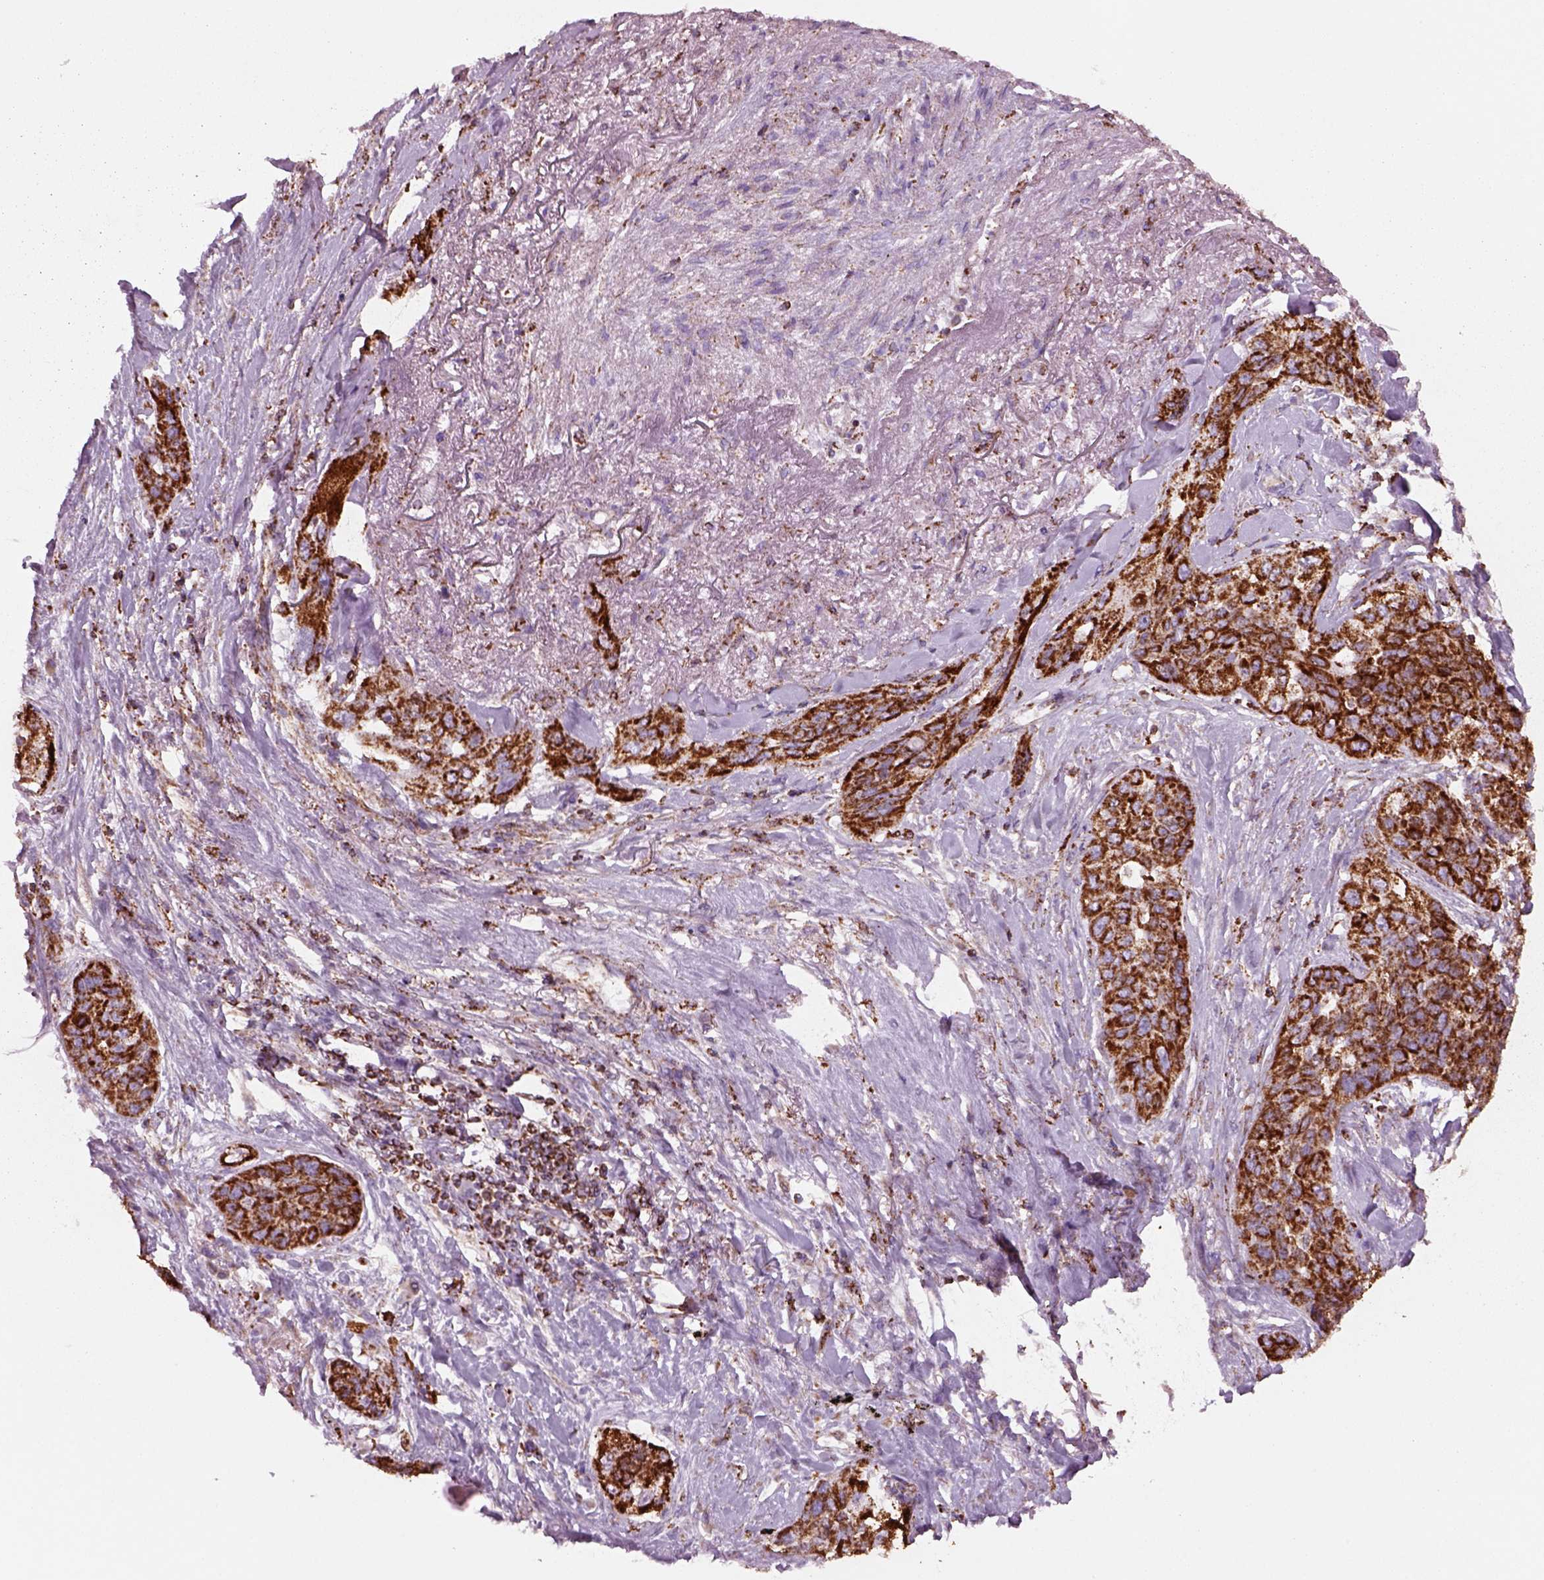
{"staining": {"intensity": "strong", "quantity": ">75%", "location": "cytoplasmic/membranous"}, "tissue": "lung cancer", "cell_type": "Tumor cells", "image_type": "cancer", "snomed": [{"axis": "morphology", "description": "Squamous cell carcinoma, NOS"}, {"axis": "topography", "description": "Lung"}], "caption": "Immunohistochemistry (IHC) of human squamous cell carcinoma (lung) displays high levels of strong cytoplasmic/membranous expression in approximately >75% of tumor cells.", "gene": "SLC25A24", "patient": {"sex": "female", "age": 70}}